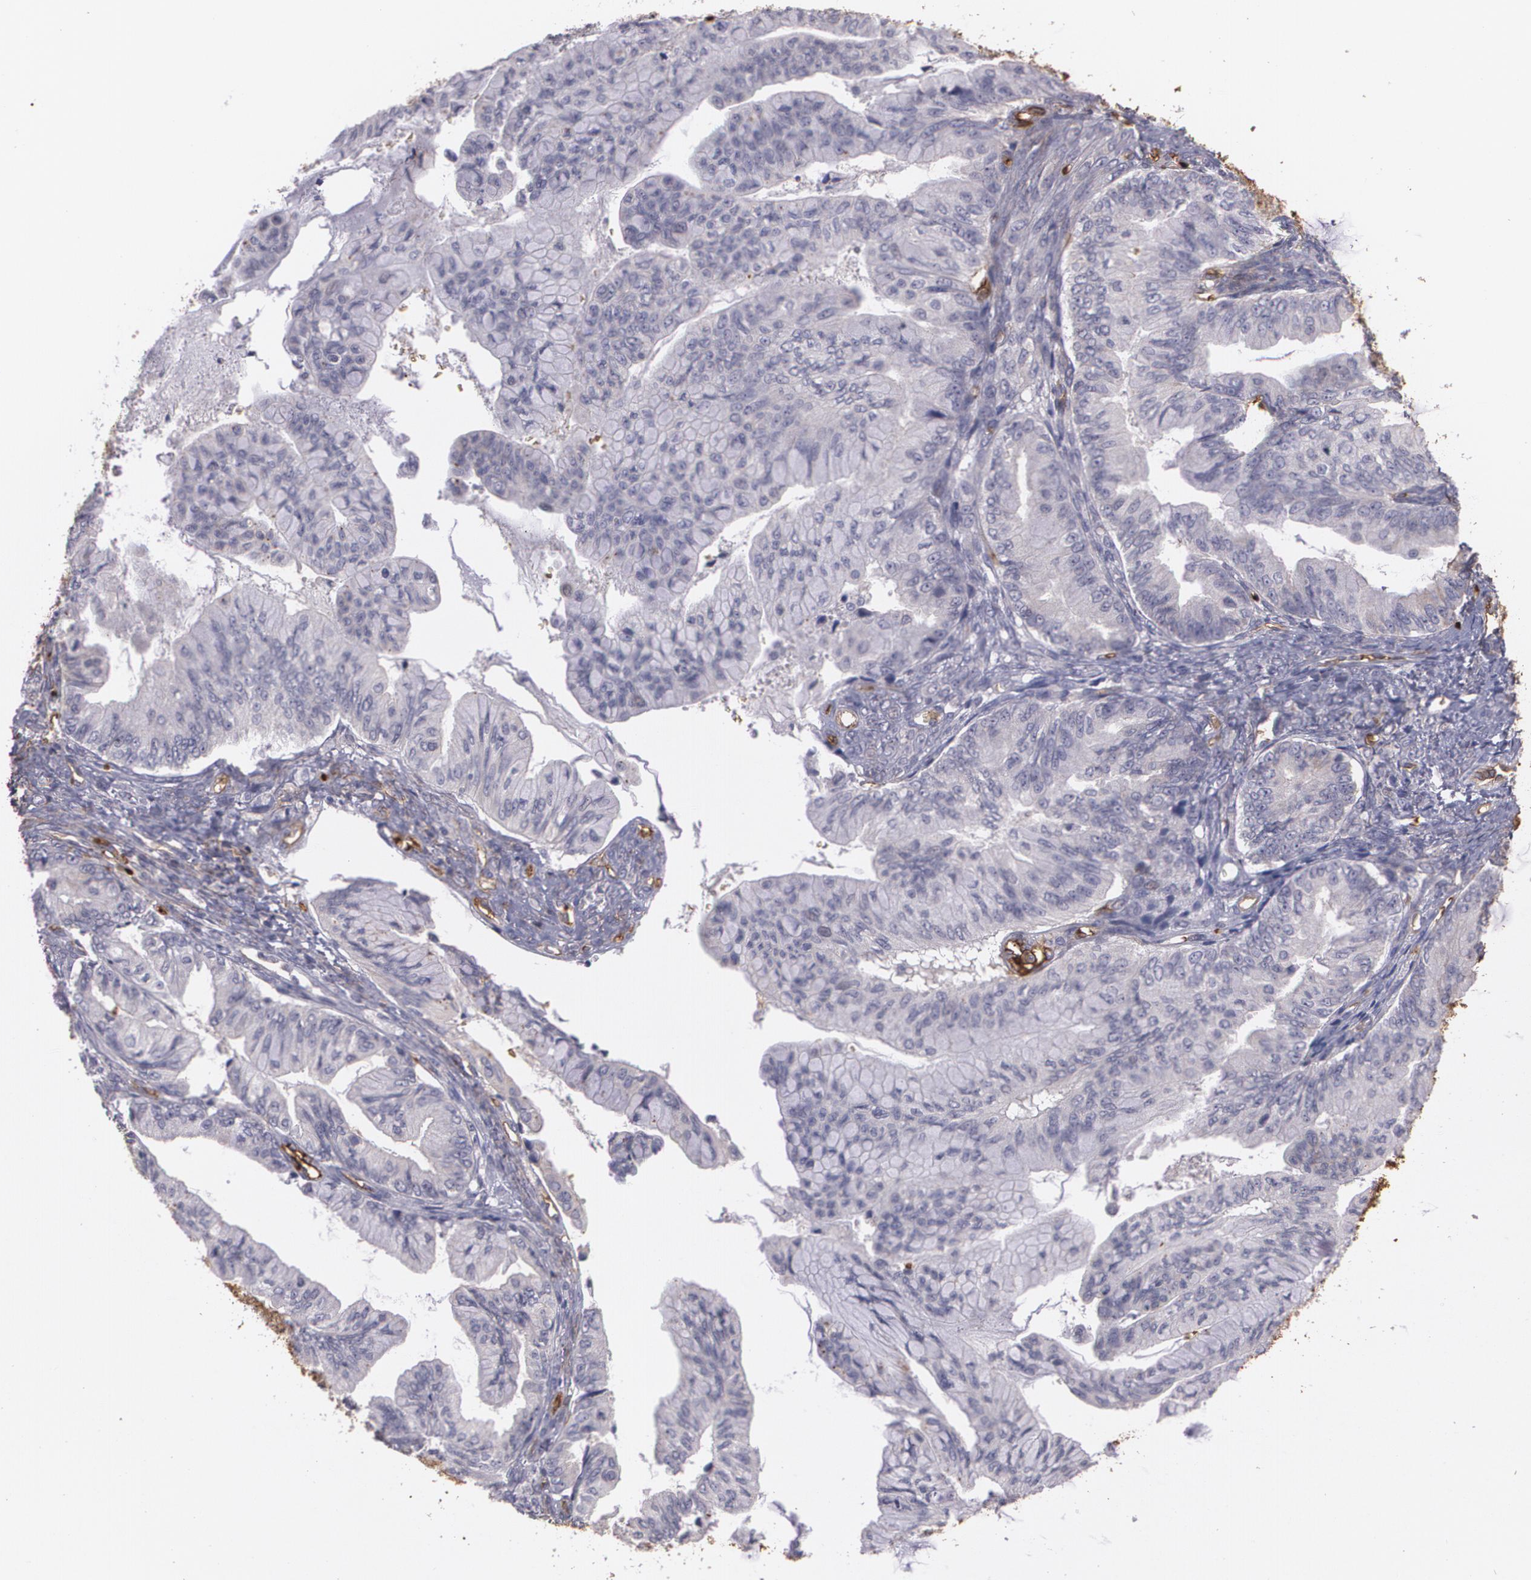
{"staining": {"intensity": "negative", "quantity": "none", "location": "none"}, "tissue": "ovarian cancer", "cell_type": "Tumor cells", "image_type": "cancer", "snomed": [{"axis": "morphology", "description": "Cystadenocarcinoma, mucinous, NOS"}, {"axis": "topography", "description": "Ovary"}], "caption": "Ovarian cancer was stained to show a protein in brown. There is no significant positivity in tumor cells. The staining was performed using DAB (3,3'-diaminobenzidine) to visualize the protein expression in brown, while the nuclei were stained in blue with hematoxylin (Magnification: 20x).", "gene": "ACE", "patient": {"sex": "female", "age": 36}}